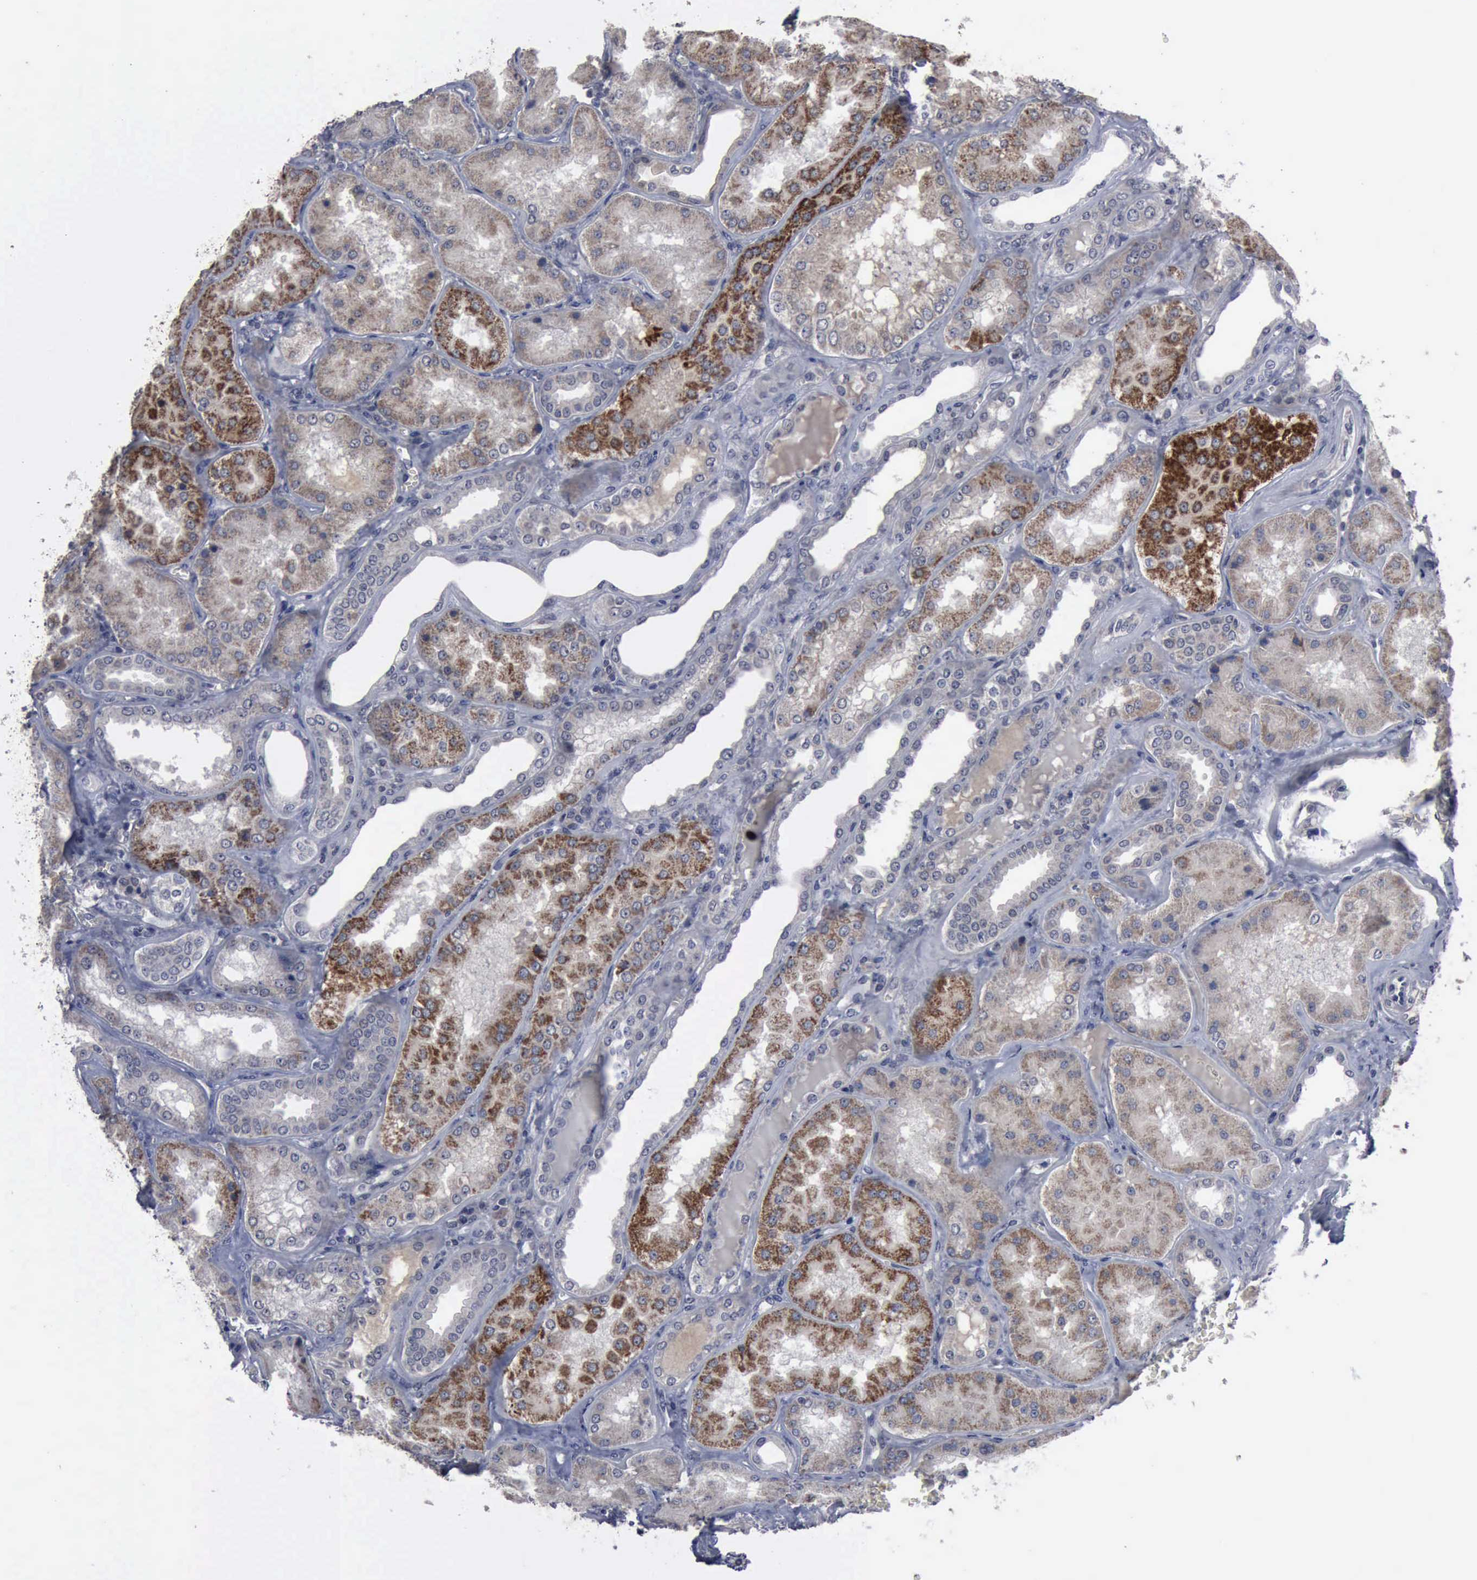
{"staining": {"intensity": "negative", "quantity": "none", "location": "none"}, "tissue": "kidney", "cell_type": "Cells in glomeruli", "image_type": "normal", "snomed": [{"axis": "morphology", "description": "Normal tissue, NOS"}, {"axis": "topography", "description": "Kidney"}], "caption": "DAB immunohistochemical staining of benign kidney exhibits no significant staining in cells in glomeruli. Brightfield microscopy of immunohistochemistry stained with DAB (brown) and hematoxylin (blue), captured at high magnification.", "gene": "MYO18B", "patient": {"sex": "female", "age": 56}}